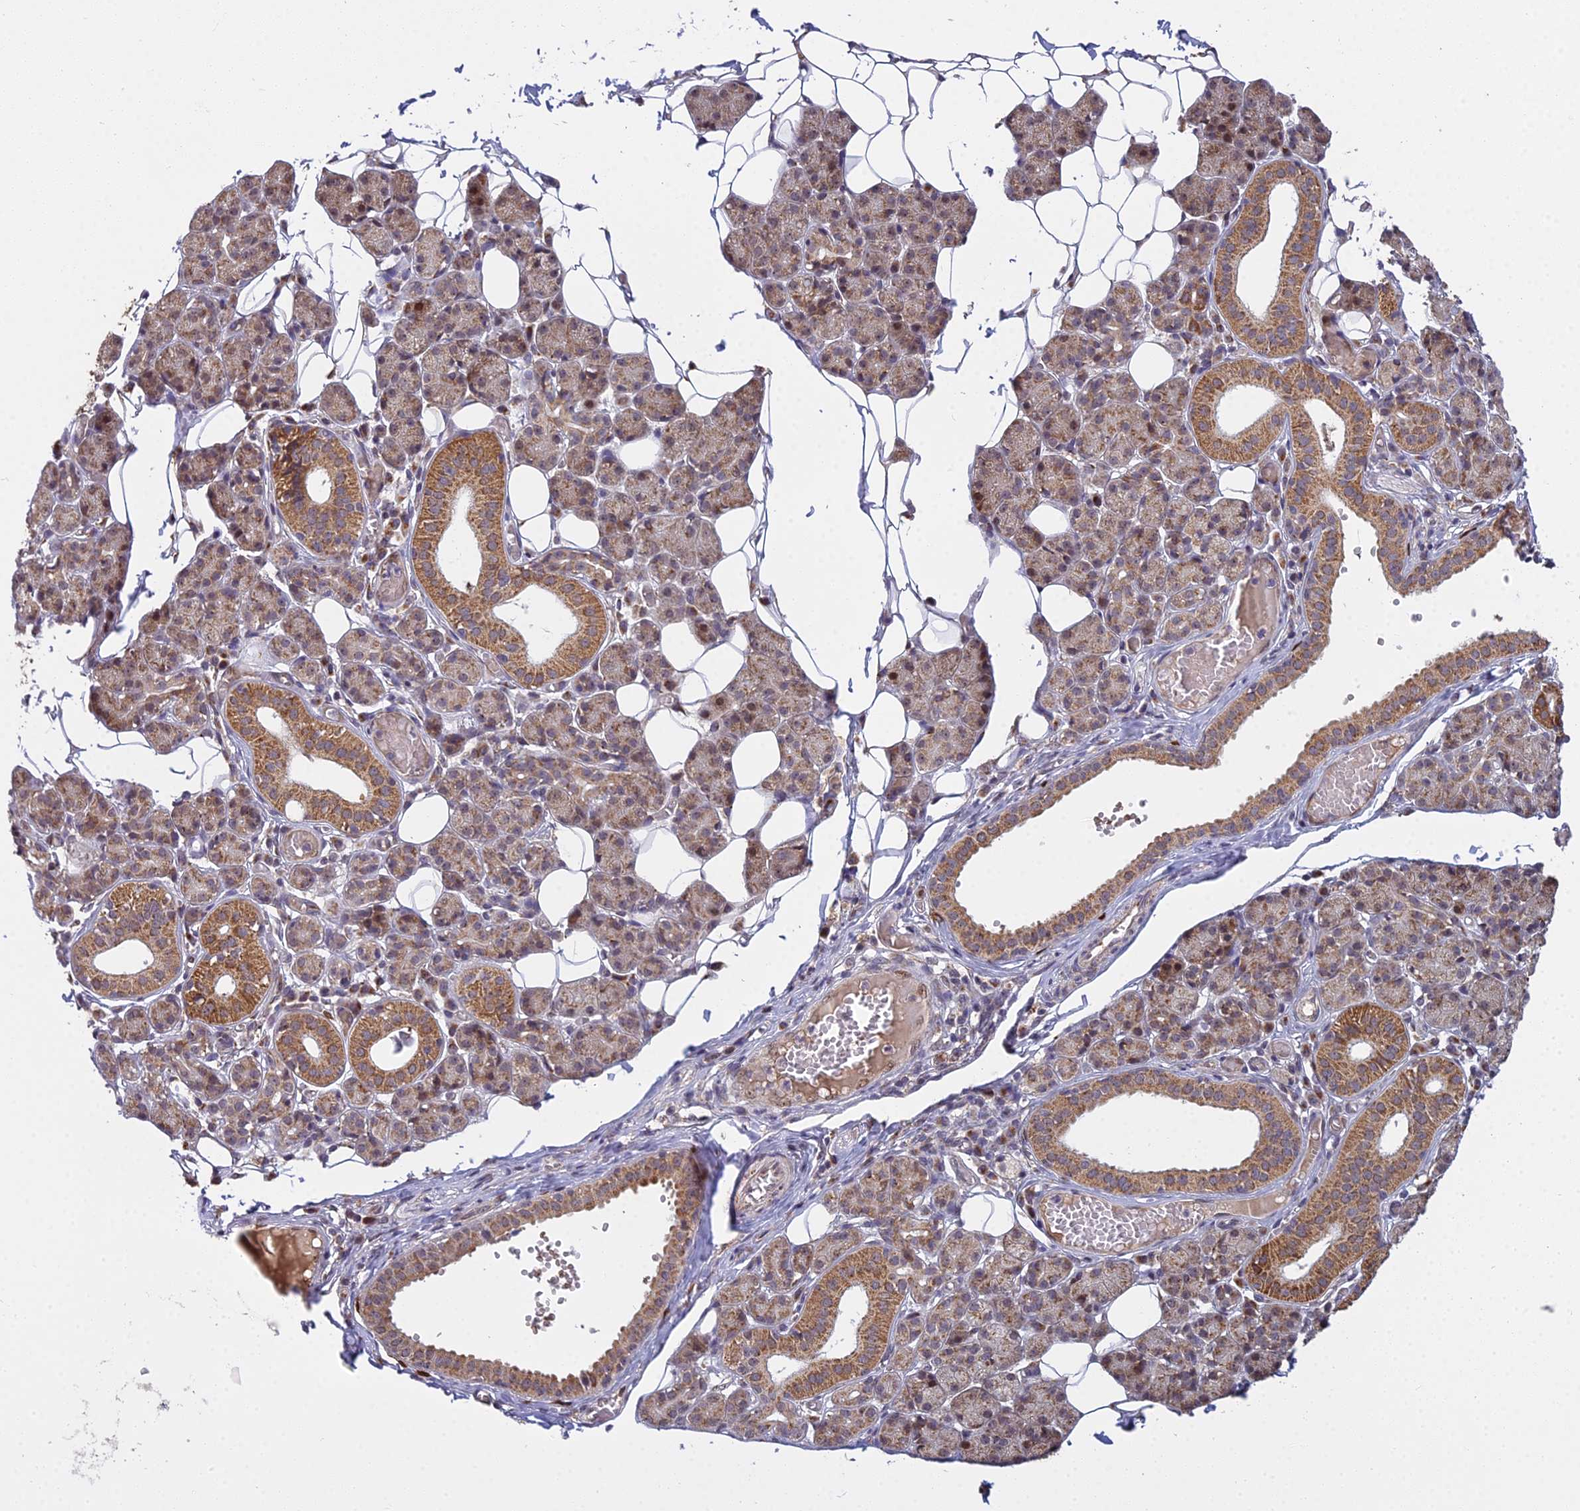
{"staining": {"intensity": "moderate", "quantity": ">75%", "location": "cytoplasmic/membranous"}, "tissue": "salivary gland", "cell_type": "Glandular cells", "image_type": "normal", "snomed": [{"axis": "morphology", "description": "Normal tissue, NOS"}, {"axis": "topography", "description": "Salivary gland"}], "caption": "Immunohistochemical staining of normal salivary gland shows >75% levels of moderate cytoplasmic/membranous protein positivity in approximately >75% of glandular cells. (brown staining indicates protein expression, while blue staining denotes nuclei).", "gene": "MEOX1", "patient": {"sex": "female", "age": 33}}